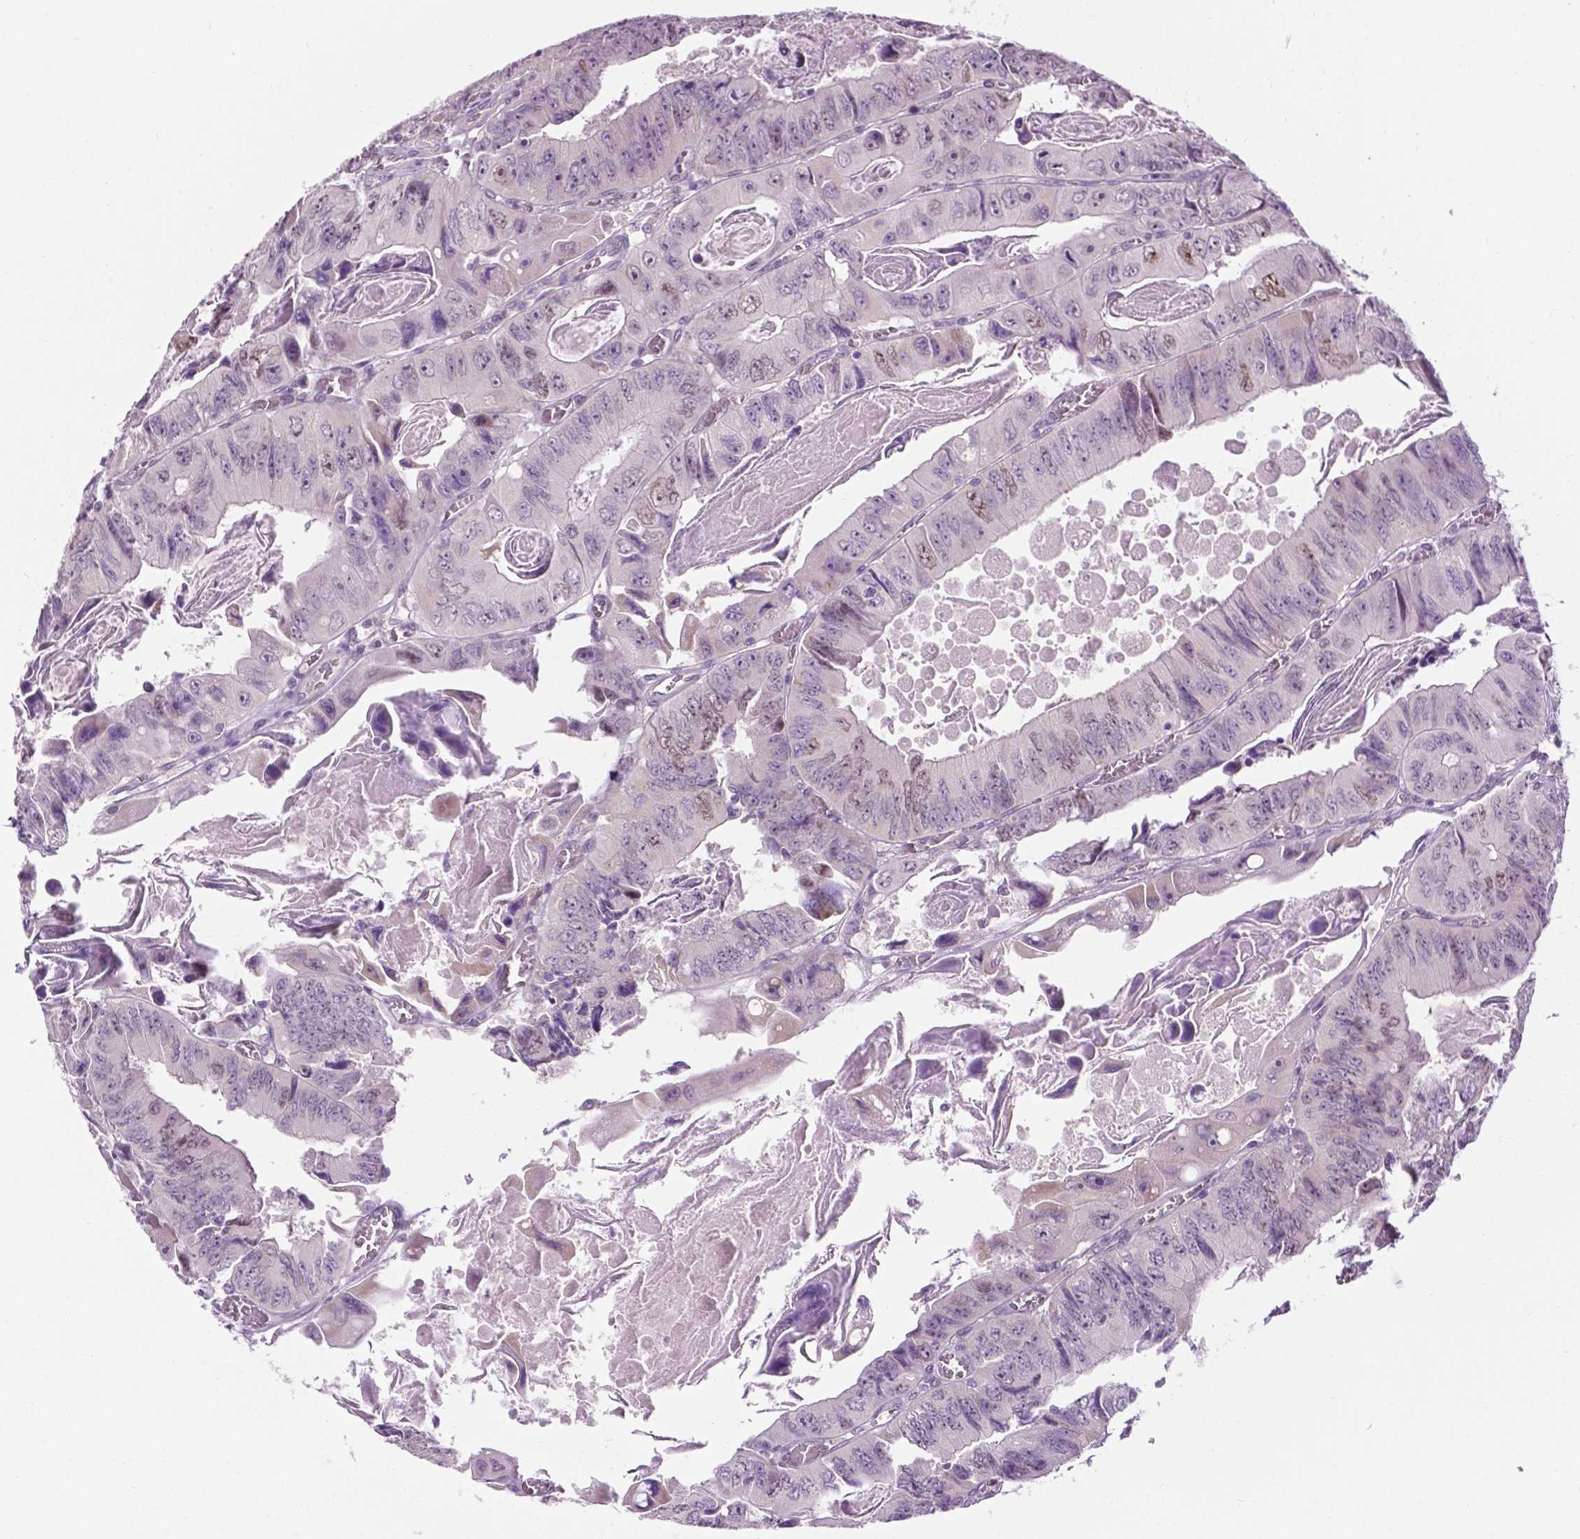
{"staining": {"intensity": "weak", "quantity": "25%-75%", "location": "nuclear"}, "tissue": "colorectal cancer", "cell_type": "Tumor cells", "image_type": "cancer", "snomed": [{"axis": "morphology", "description": "Adenocarcinoma, NOS"}, {"axis": "topography", "description": "Colon"}], "caption": "Human colorectal cancer (adenocarcinoma) stained with a protein marker displays weak staining in tumor cells.", "gene": "DENND4A", "patient": {"sex": "female", "age": 84}}